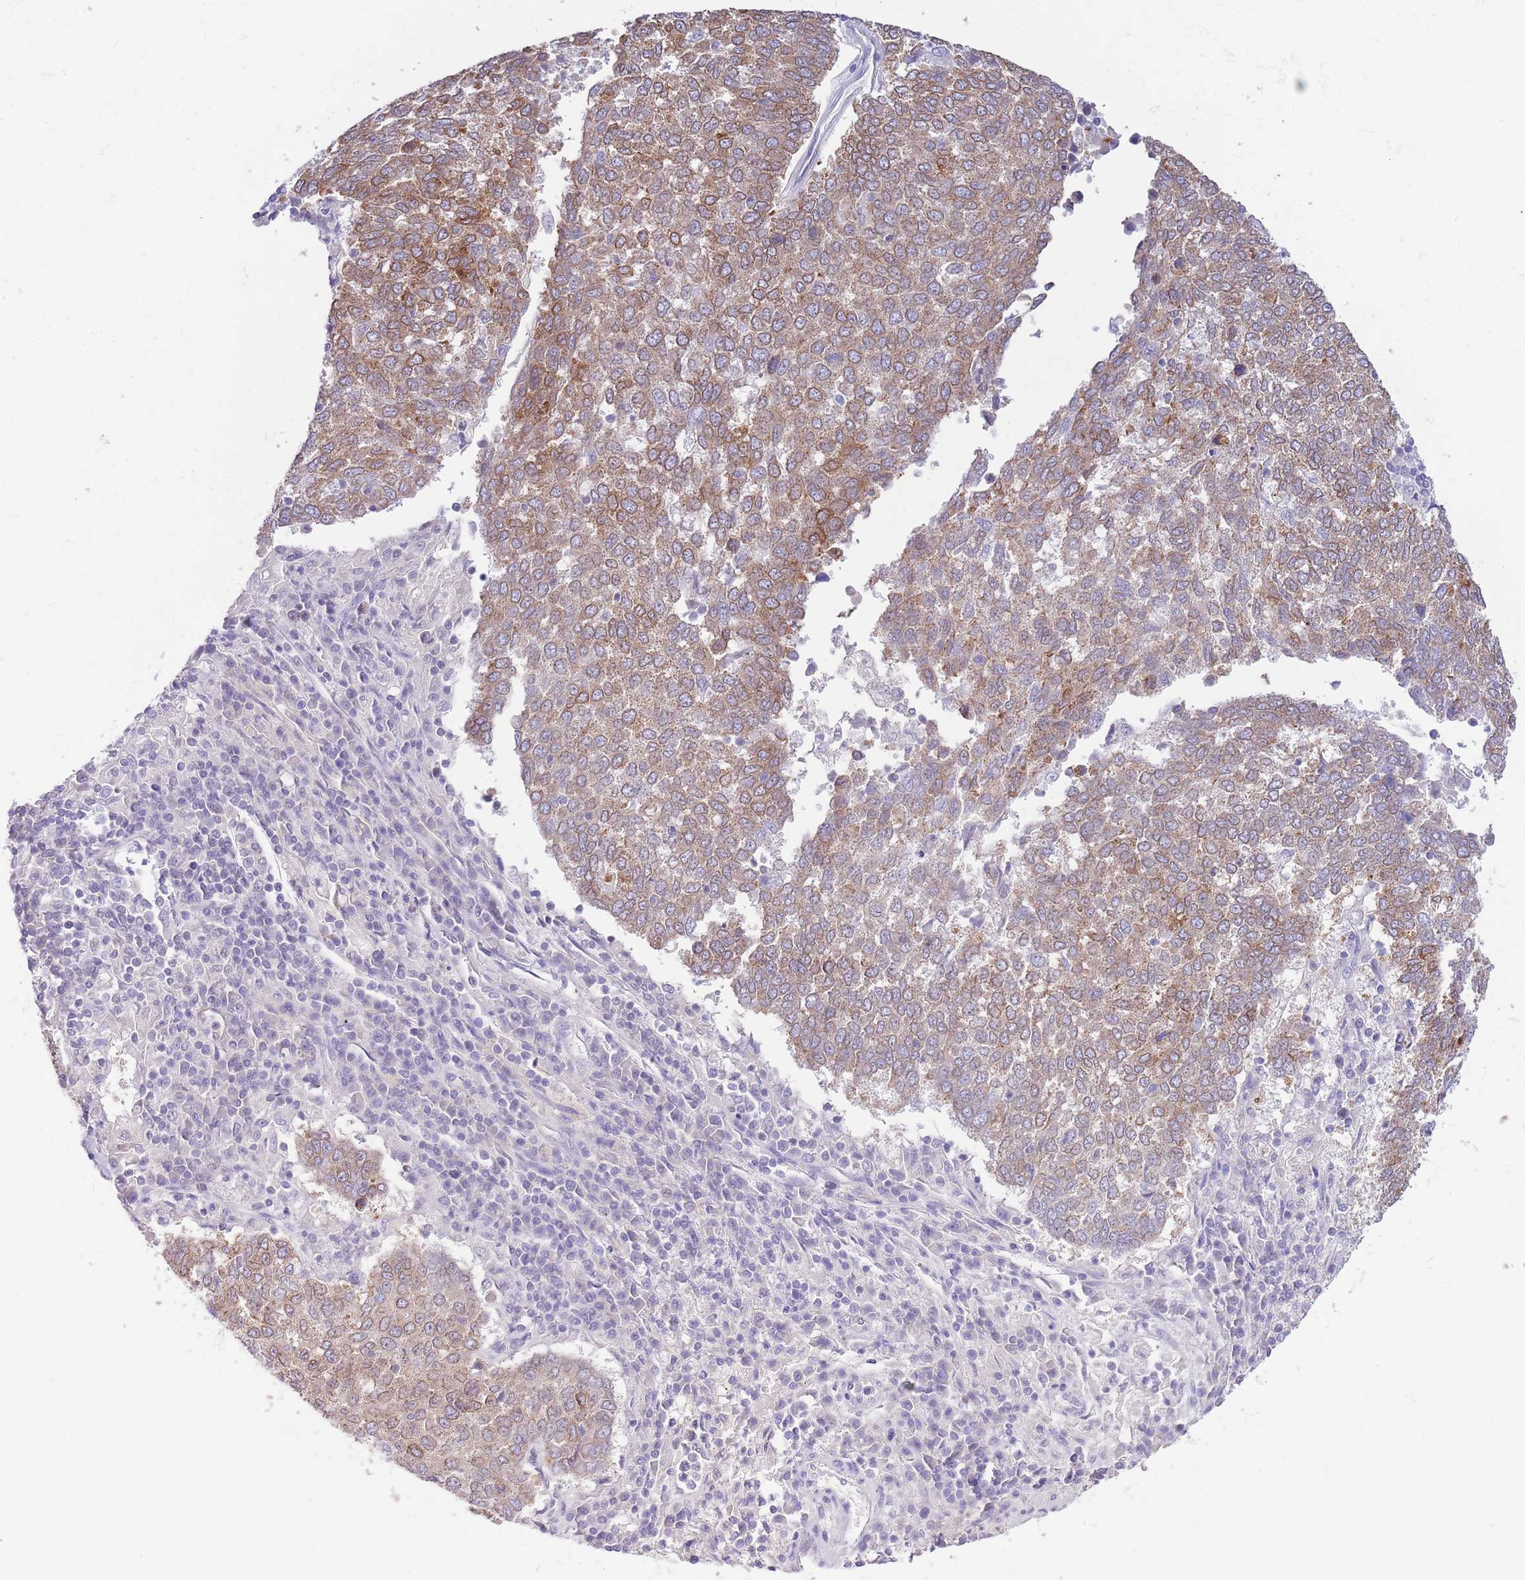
{"staining": {"intensity": "moderate", "quantity": ">75%", "location": "cytoplasmic/membranous"}, "tissue": "lung cancer", "cell_type": "Tumor cells", "image_type": "cancer", "snomed": [{"axis": "morphology", "description": "Squamous cell carcinoma, NOS"}, {"axis": "topography", "description": "Lung"}], "caption": "A brown stain labels moderate cytoplasmic/membranous staining of a protein in human lung squamous cell carcinoma tumor cells. The protein is shown in brown color, while the nuclei are stained blue.", "gene": "EBPL", "patient": {"sex": "male", "age": 73}}